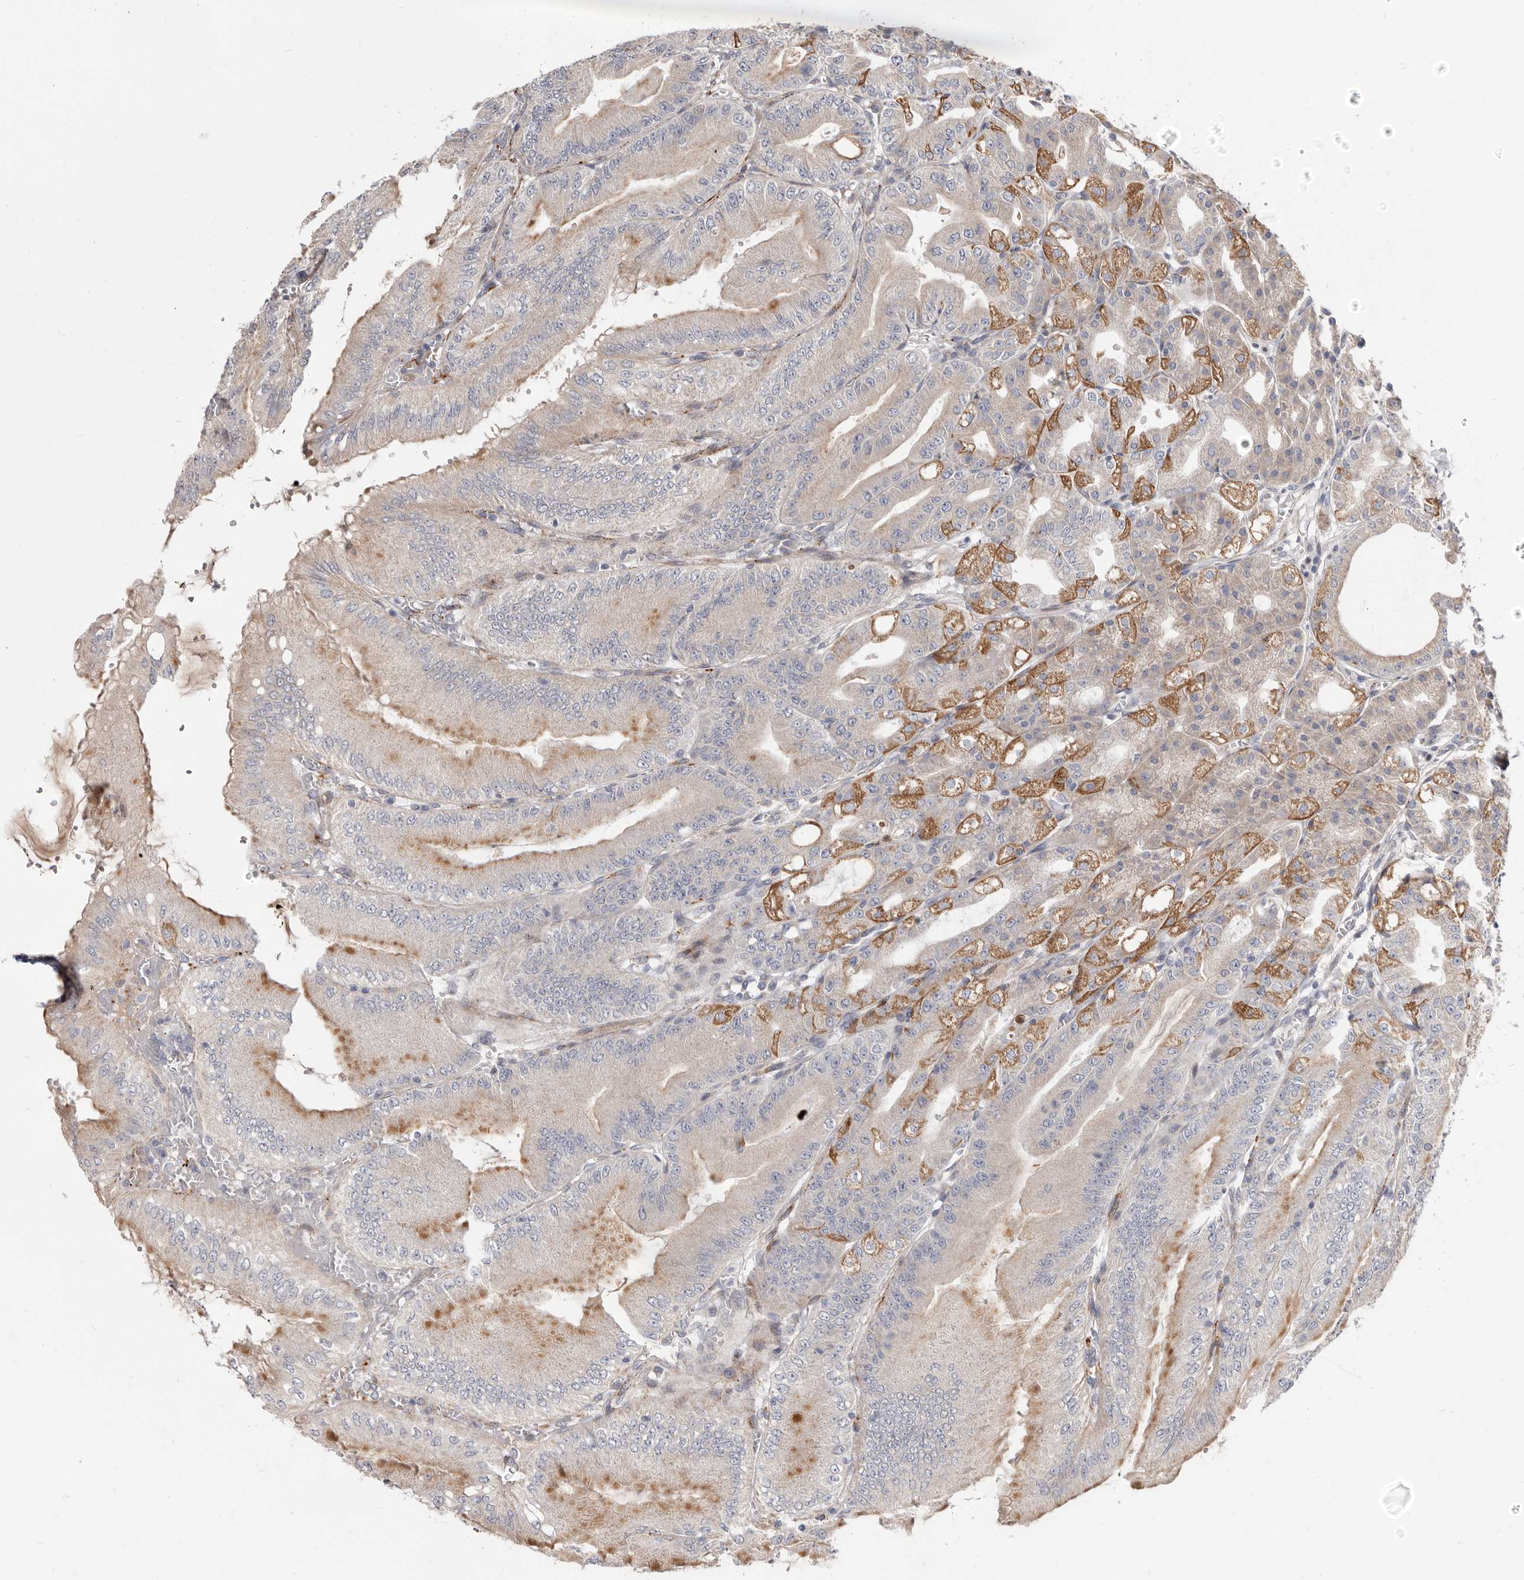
{"staining": {"intensity": "moderate", "quantity": "25%-75%", "location": "cytoplasmic/membranous"}, "tissue": "stomach", "cell_type": "Glandular cells", "image_type": "normal", "snomed": [{"axis": "morphology", "description": "Normal tissue, NOS"}, {"axis": "topography", "description": "Stomach, lower"}], "caption": "Protein staining displays moderate cytoplasmic/membranous expression in approximately 25%-75% of glandular cells in unremarkable stomach.", "gene": "TOR3A", "patient": {"sex": "male", "age": 71}}